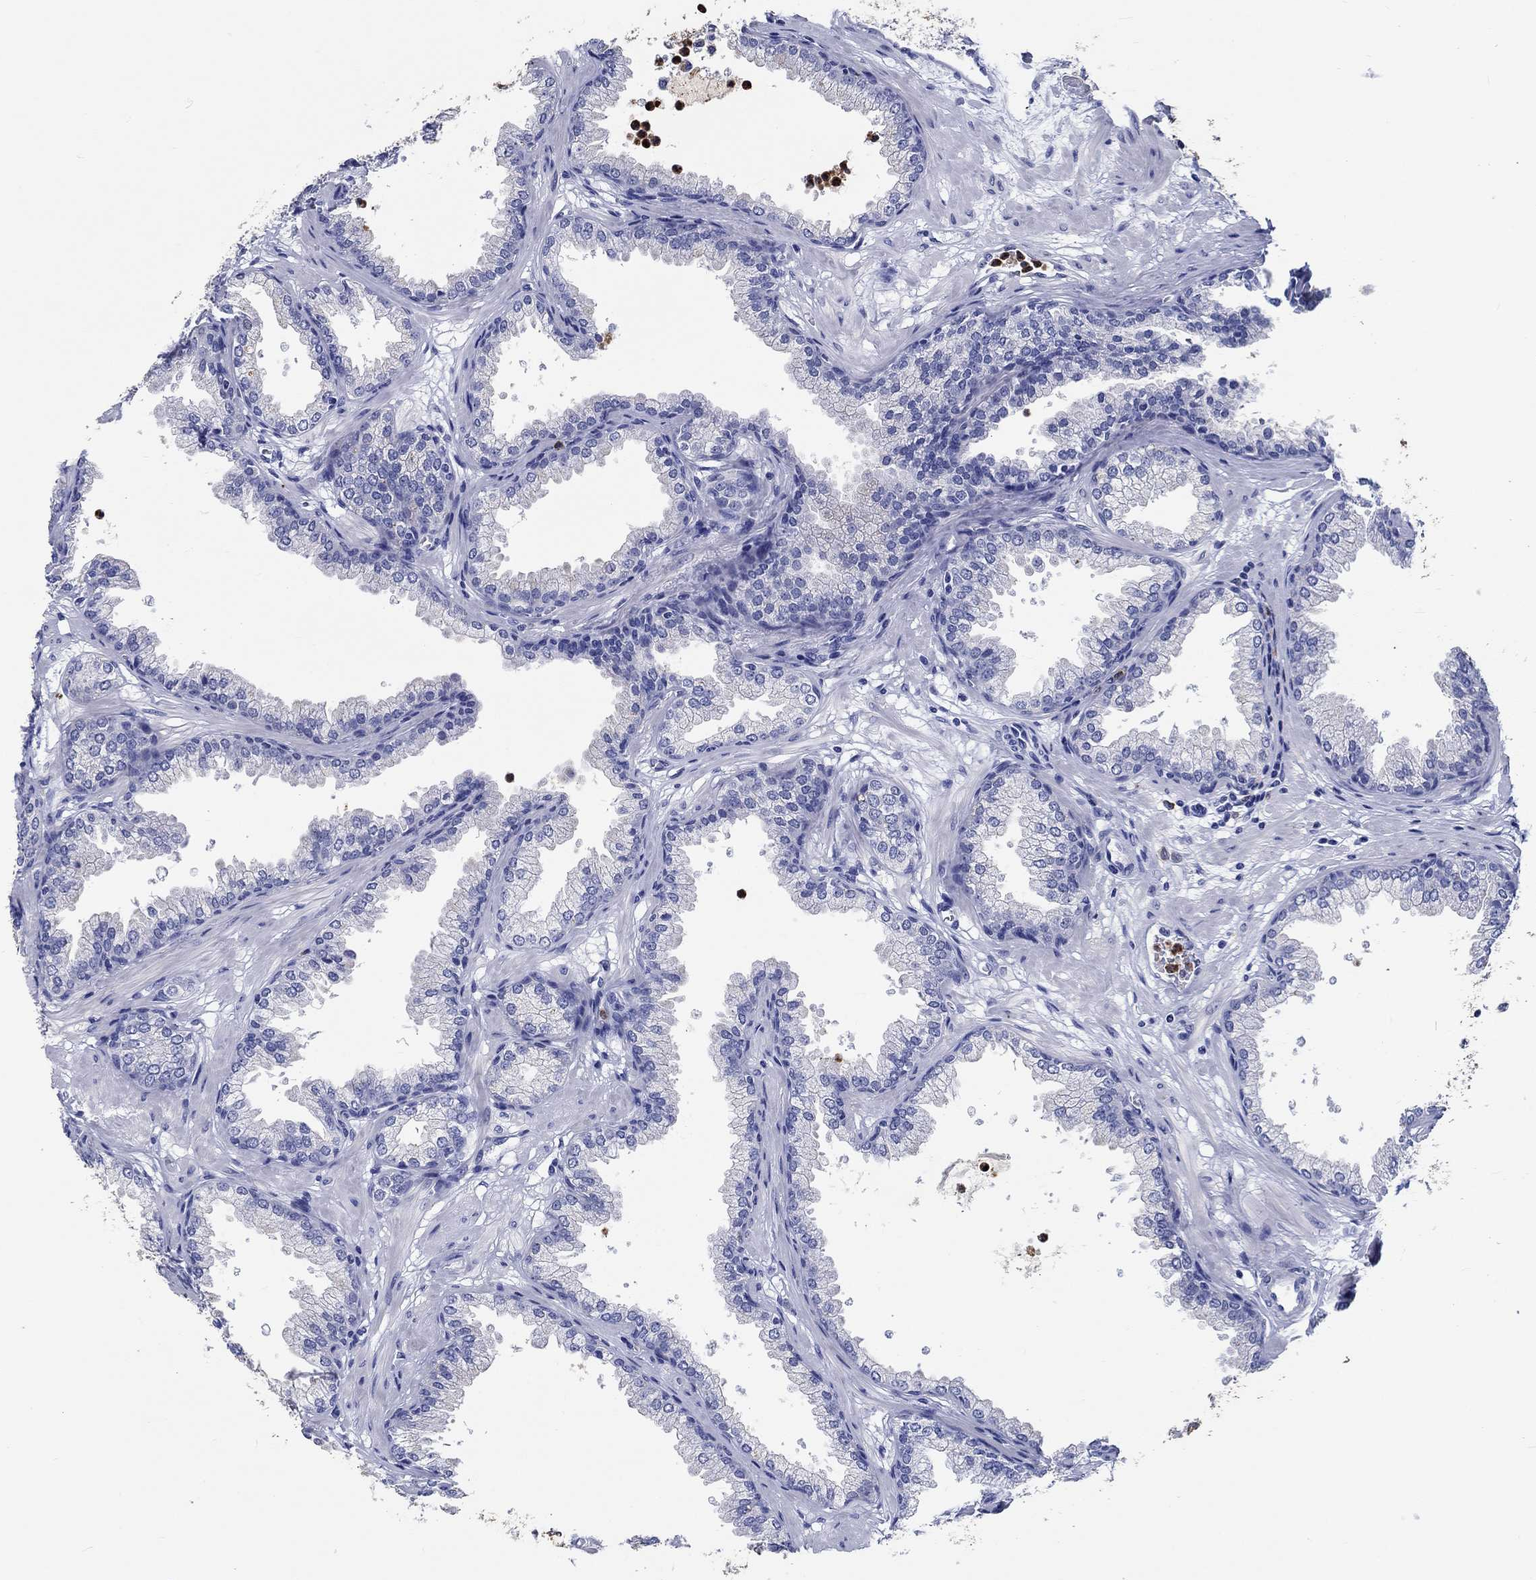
{"staining": {"intensity": "negative", "quantity": "none", "location": "none"}, "tissue": "prostate", "cell_type": "Glandular cells", "image_type": "normal", "snomed": [{"axis": "morphology", "description": "Normal tissue, NOS"}, {"axis": "topography", "description": "Prostate"}], "caption": "High power microscopy histopathology image of an IHC image of unremarkable prostate, revealing no significant staining in glandular cells.", "gene": "EPX", "patient": {"sex": "male", "age": 37}}